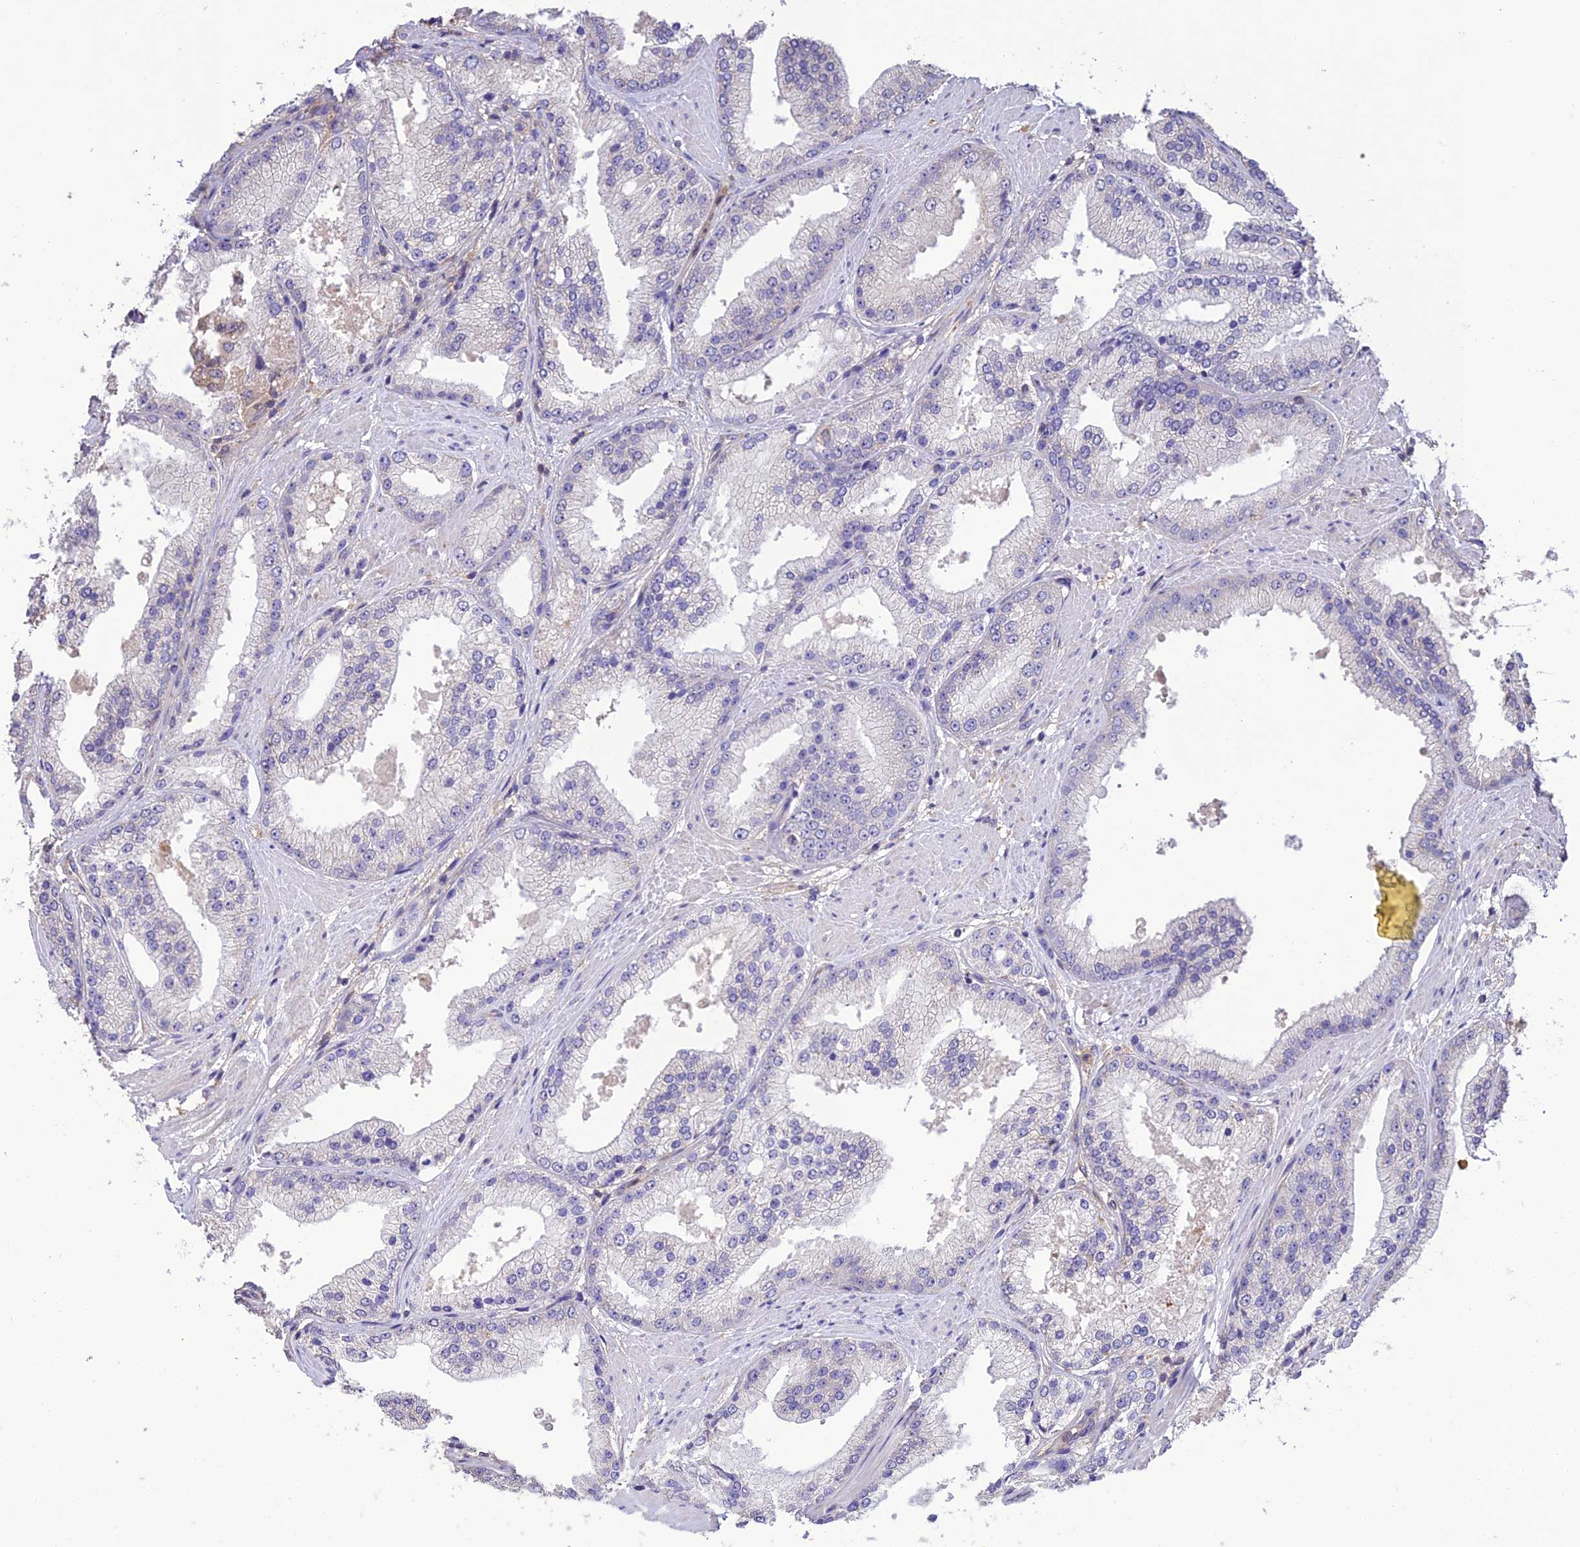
{"staining": {"intensity": "negative", "quantity": "none", "location": "none"}, "tissue": "prostate cancer", "cell_type": "Tumor cells", "image_type": "cancer", "snomed": [{"axis": "morphology", "description": "Adenocarcinoma, Low grade"}, {"axis": "topography", "description": "Prostate"}], "caption": "DAB (3,3'-diaminobenzidine) immunohistochemical staining of human prostate cancer demonstrates no significant expression in tumor cells. (DAB immunohistochemistry (IHC) visualized using brightfield microscopy, high magnification).", "gene": "MIOS", "patient": {"sex": "male", "age": 67}}